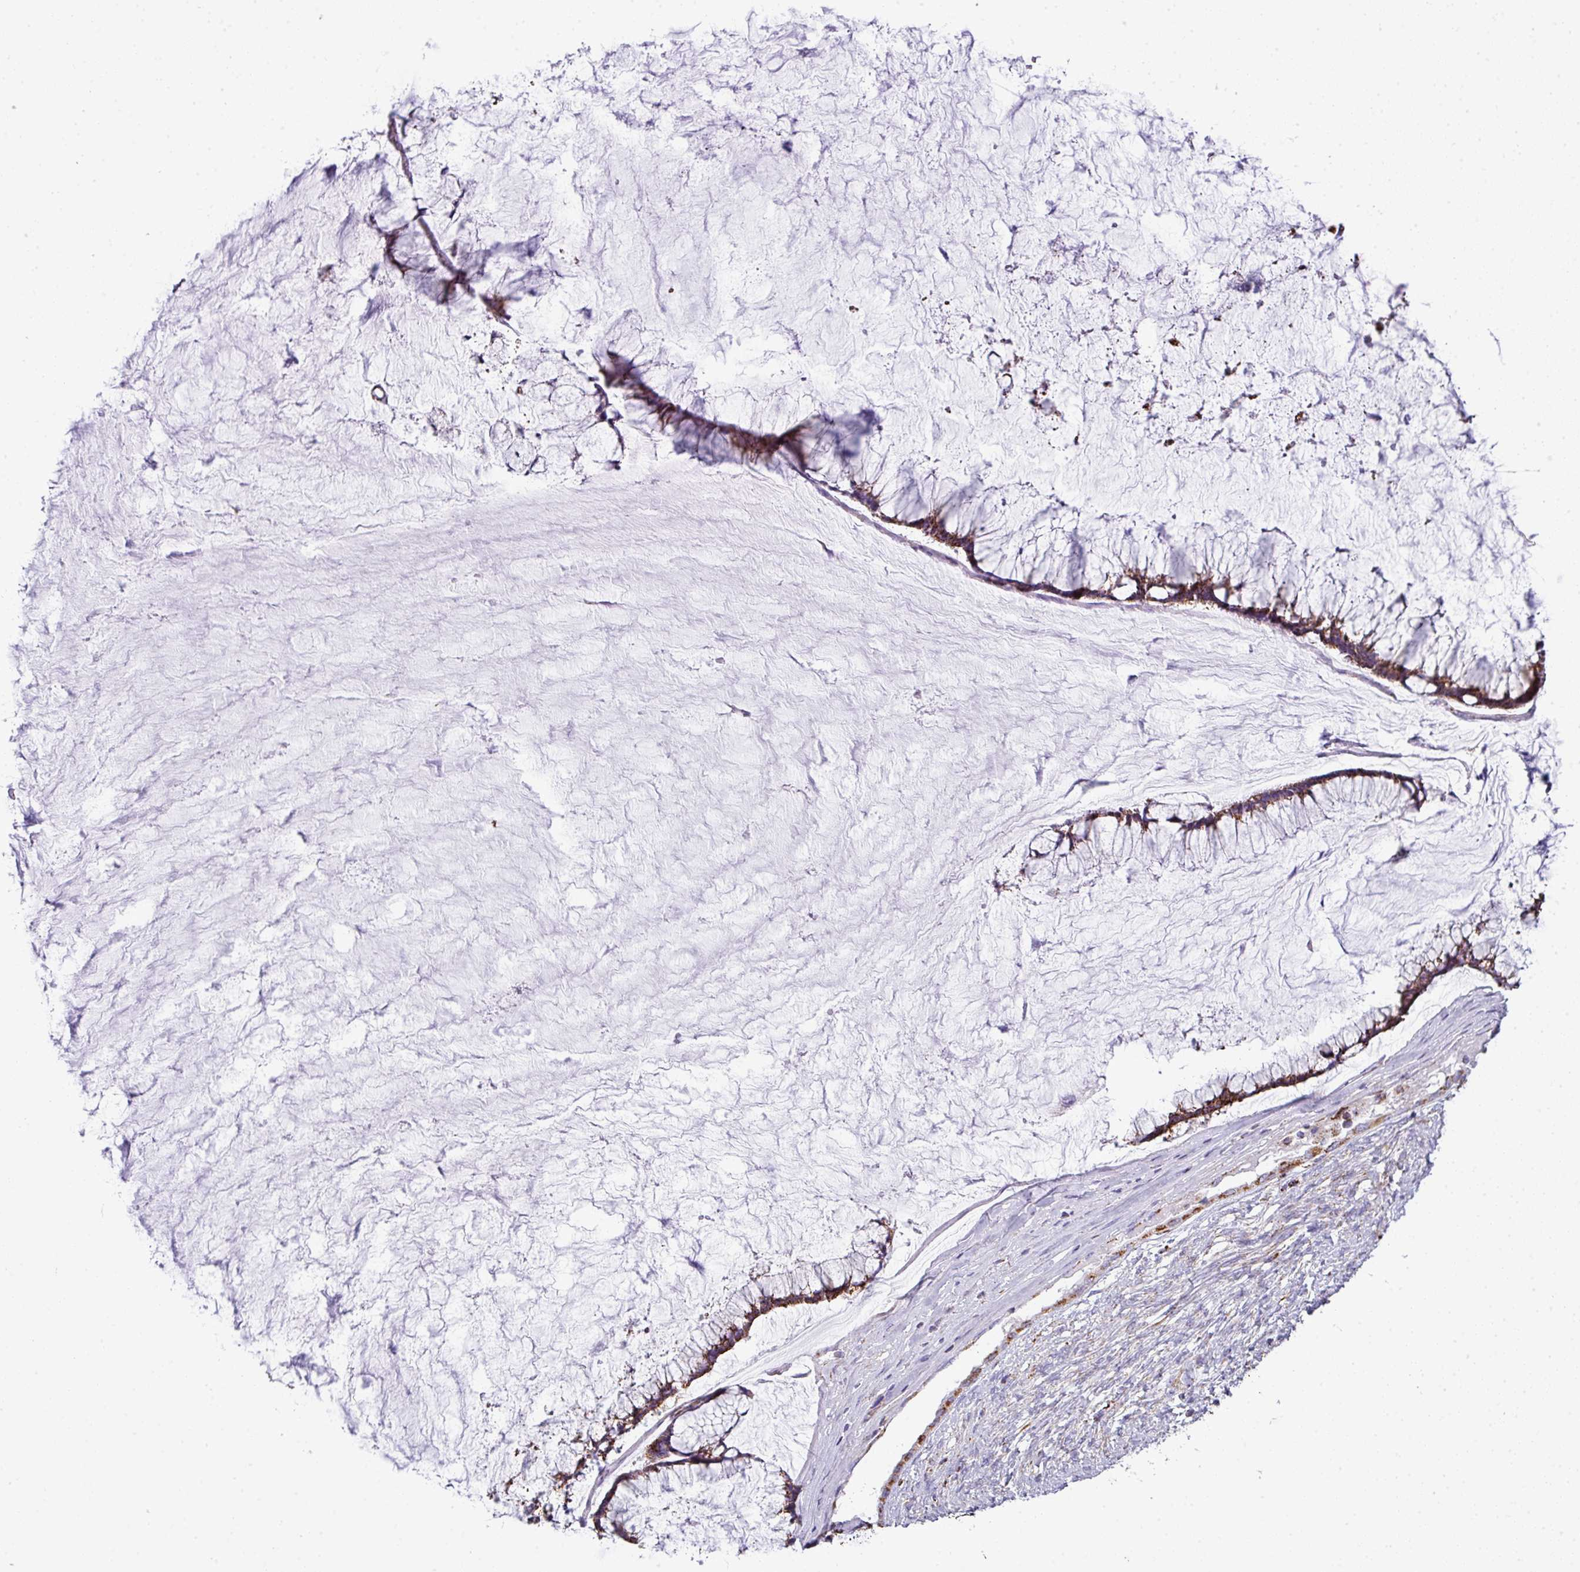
{"staining": {"intensity": "moderate", "quantity": ">75%", "location": "cytoplasmic/membranous"}, "tissue": "ovarian cancer", "cell_type": "Tumor cells", "image_type": "cancer", "snomed": [{"axis": "morphology", "description": "Cystadenocarcinoma, mucinous, NOS"}, {"axis": "topography", "description": "Ovary"}], "caption": "Immunohistochemistry (DAB) staining of human ovarian mucinous cystadenocarcinoma shows moderate cytoplasmic/membranous protein expression in approximately >75% of tumor cells.", "gene": "ZNF81", "patient": {"sex": "female", "age": 42}}